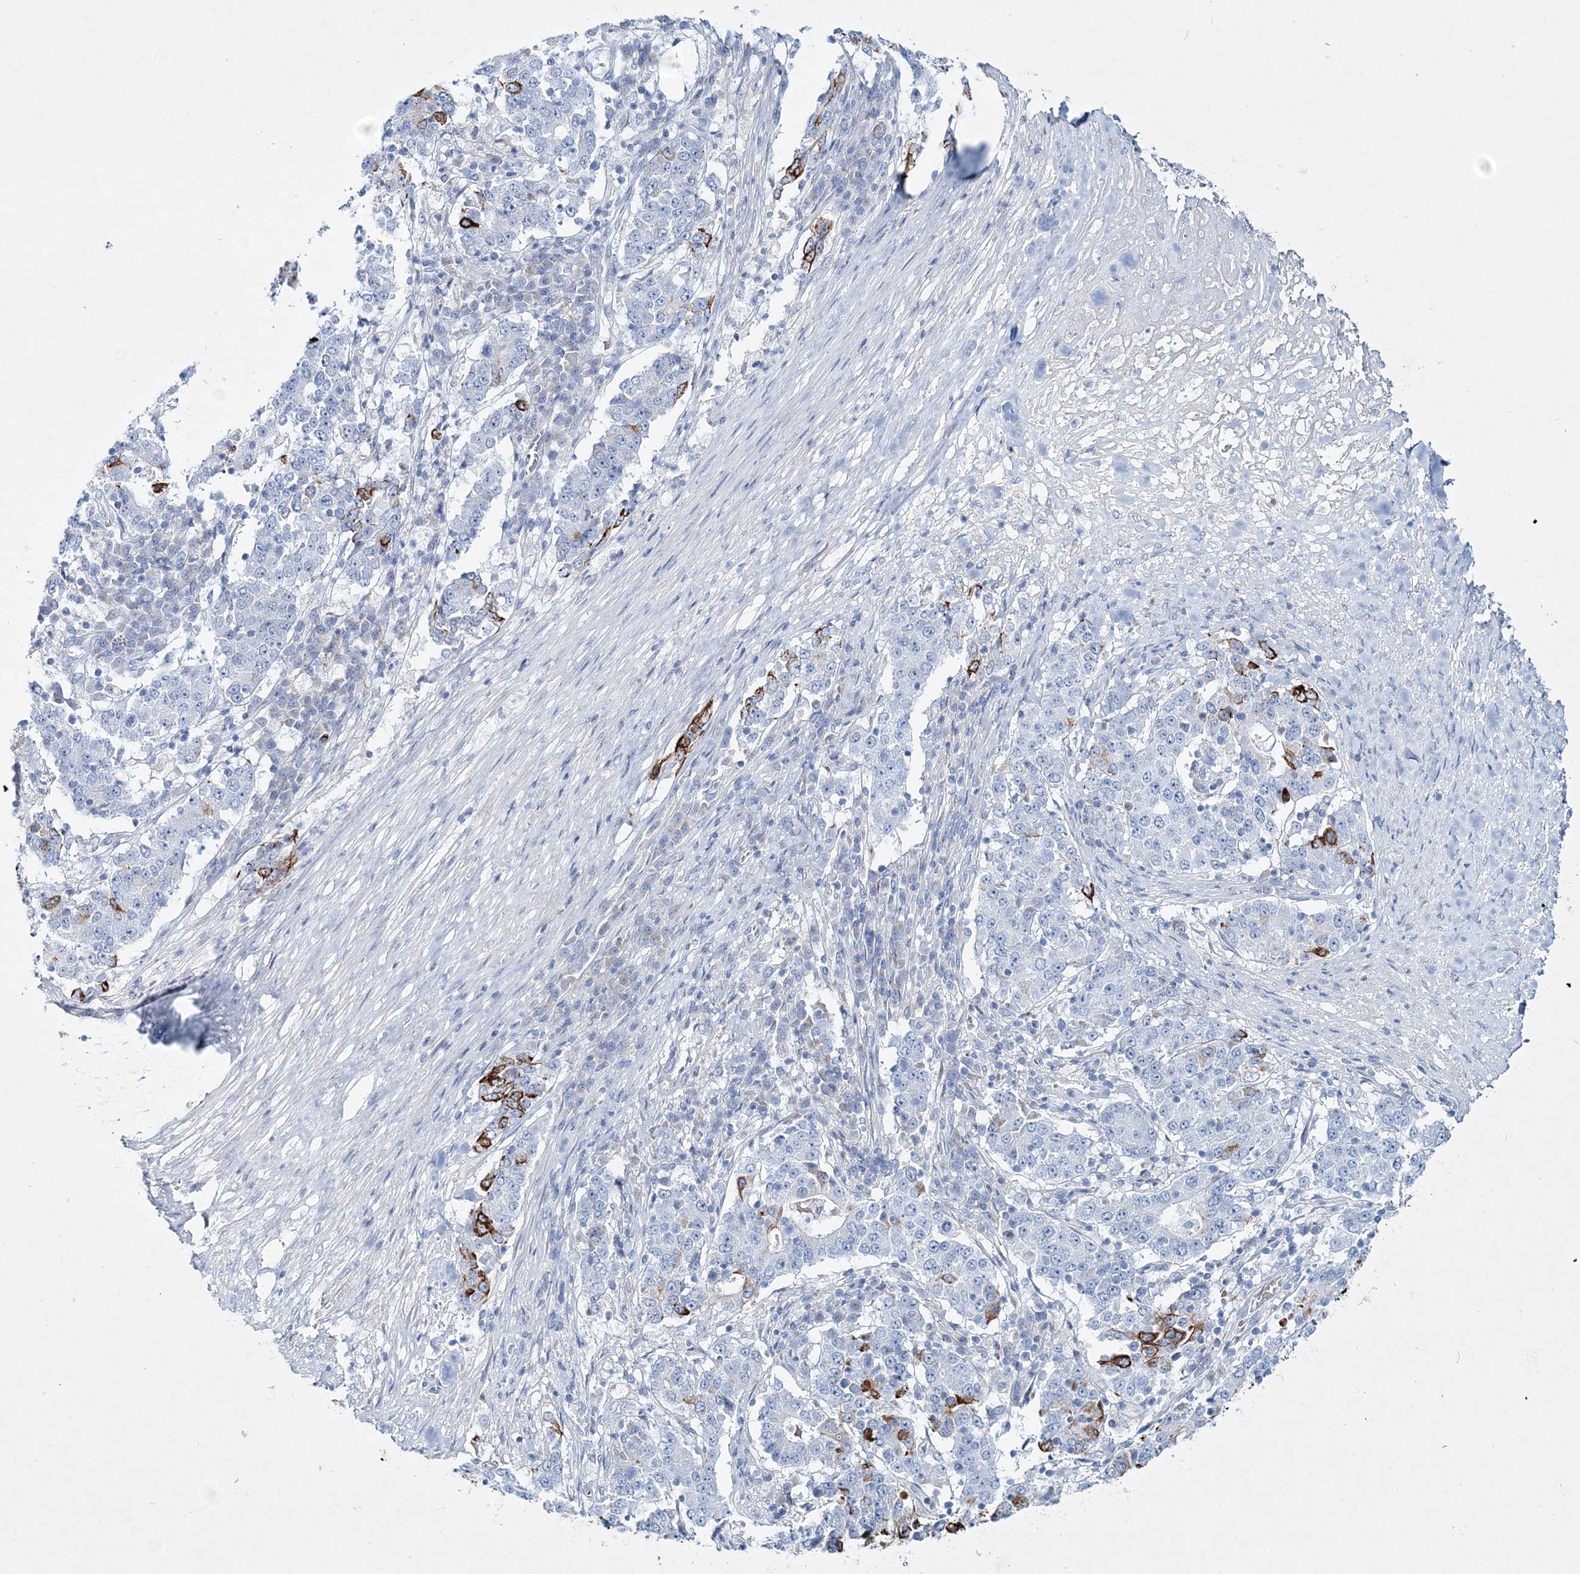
{"staining": {"intensity": "strong", "quantity": "<25%", "location": "cytoplasmic/membranous"}, "tissue": "stomach cancer", "cell_type": "Tumor cells", "image_type": "cancer", "snomed": [{"axis": "morphology", "description": "Adenocarcinoma, NOS"}, {"axis": "topography", "description": "Stomach"}], "caption": "Tumor cells display medium levels of strong cytoplasmic/membranous expression in approximately <25% of cells in stomach adenocarcinoma.", "gene": "ADGRL1", "patient": {"sex": "male", "age": 59}}